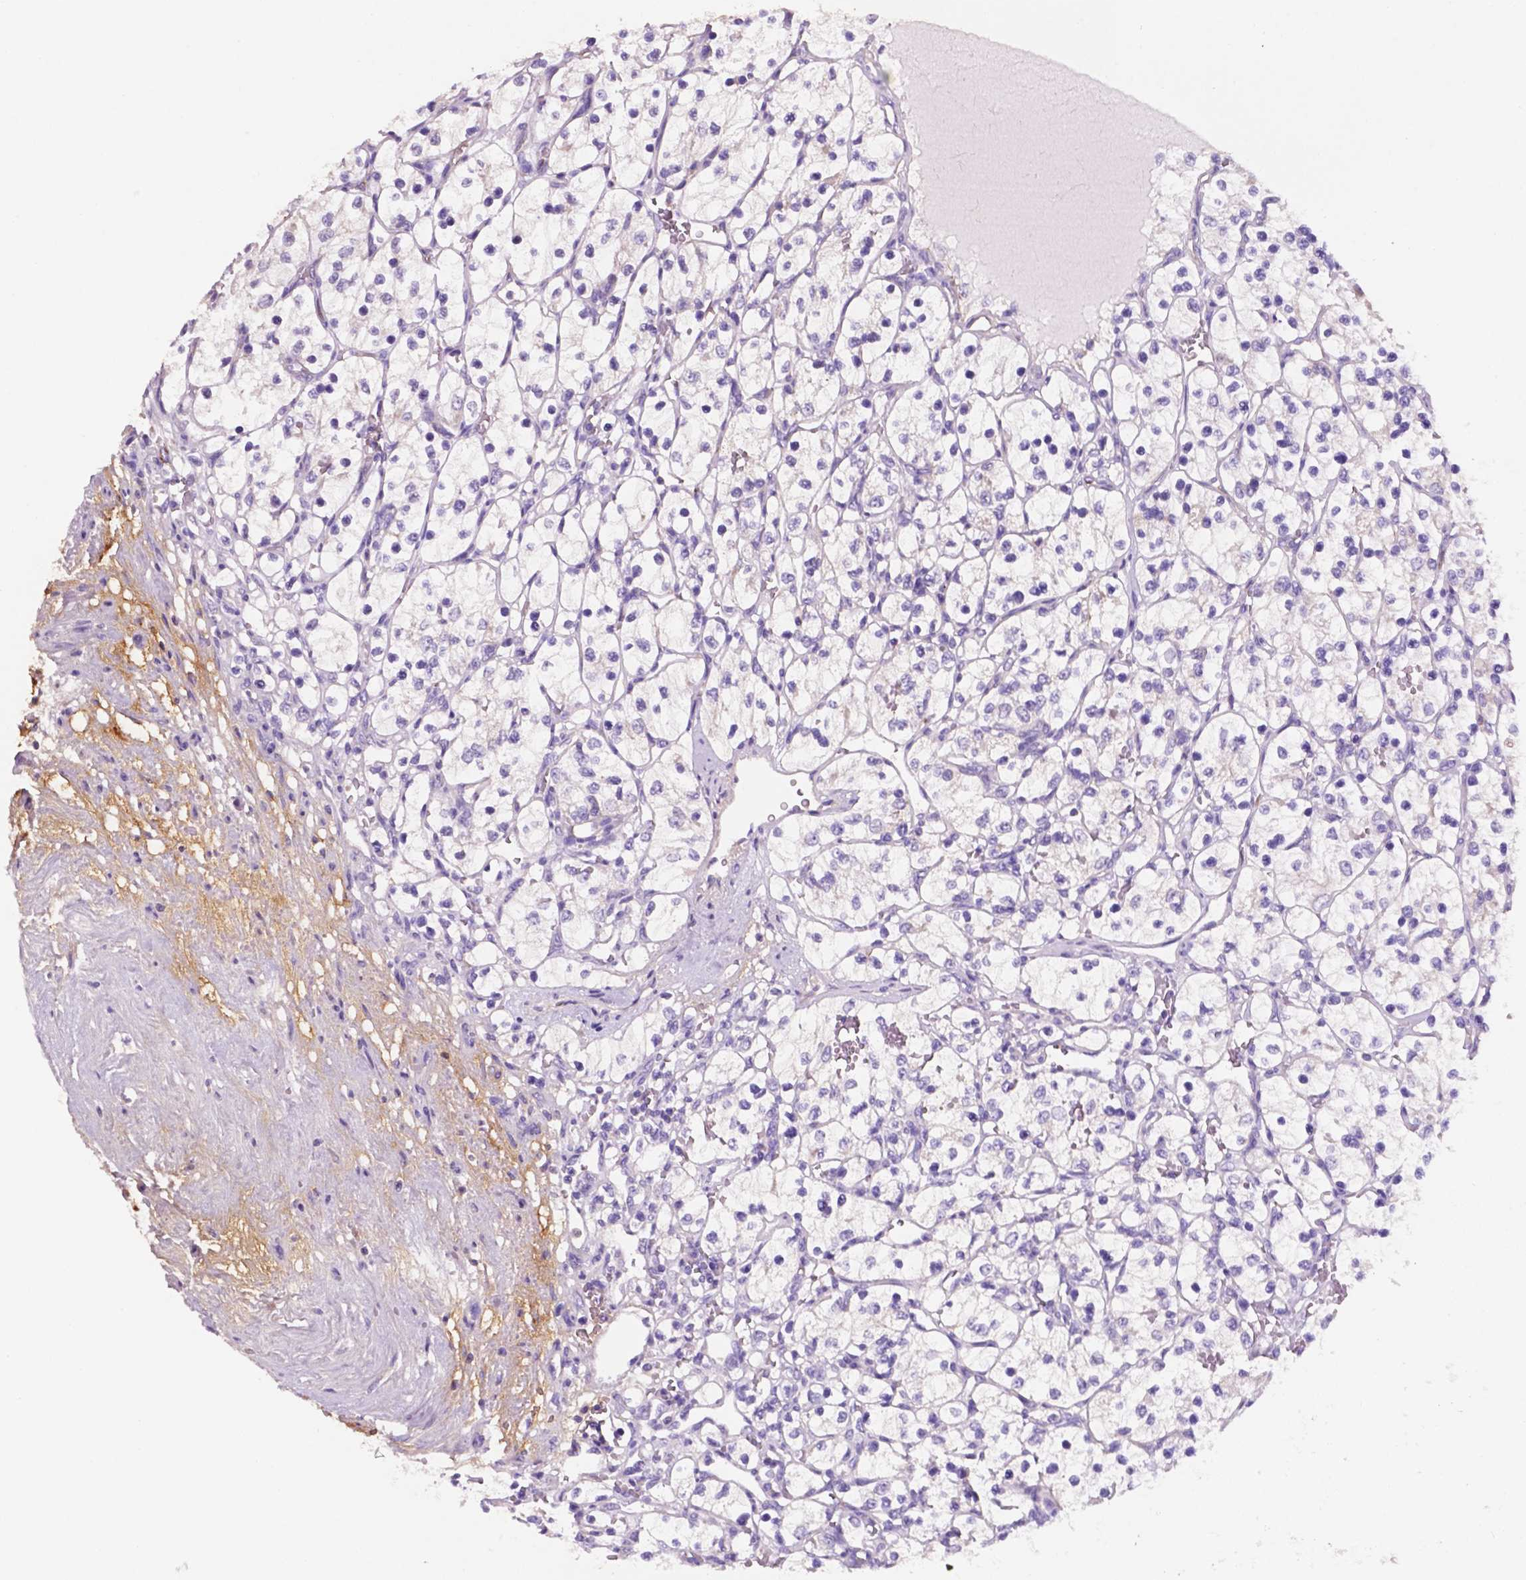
{"staining": {"intensity": "negative", "quantity": "none", "location": "none"}, "tissue": "renal cancer", "cell_type": "Tumor cells", "image_type": "cancer", "snomed": [{"axis": "morphology", "description": "Adenocarcinoma, NOS"}, {"axis": "topography", "description": "Kidney"}], "caption": "Tumor cells are negative for protein expression in human renal cancer (adenocarcinoma).", "gene": "MKRN2OS", "patient": {"sex": "female", "age": 69}}